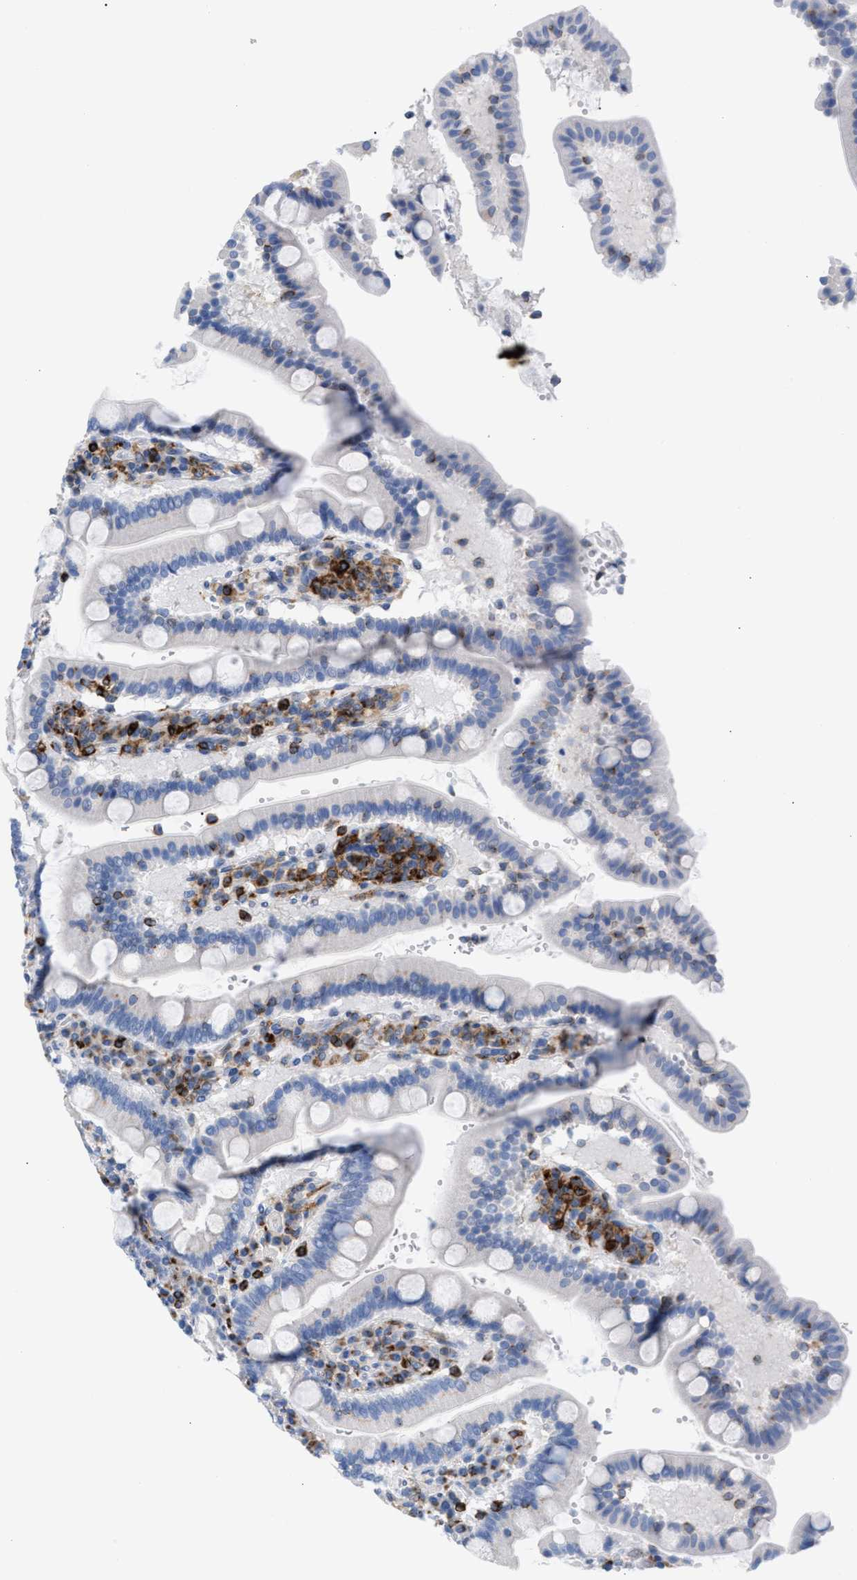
{"staining": {"intensity": "moderate", "quantity": "<25%", "location": "cytoplasmic/membranous"}, "tissue": "duodenum", "cell_type": "Glandular cells", "image_type": "normal", "snomed": [{"axis": "morphology", "description": "Normal tissue, NOS"}, {"axis": "topography", "description": "Small intestine, NOS"}], "caption": "DAB immunohistochemical staining of benign human duodenum displays moderate cytoplasmic/membranous protein expression in about <25% of glandular cells.", "gene": "TACC3", "patient": {"sex": "female", "age": 71}}